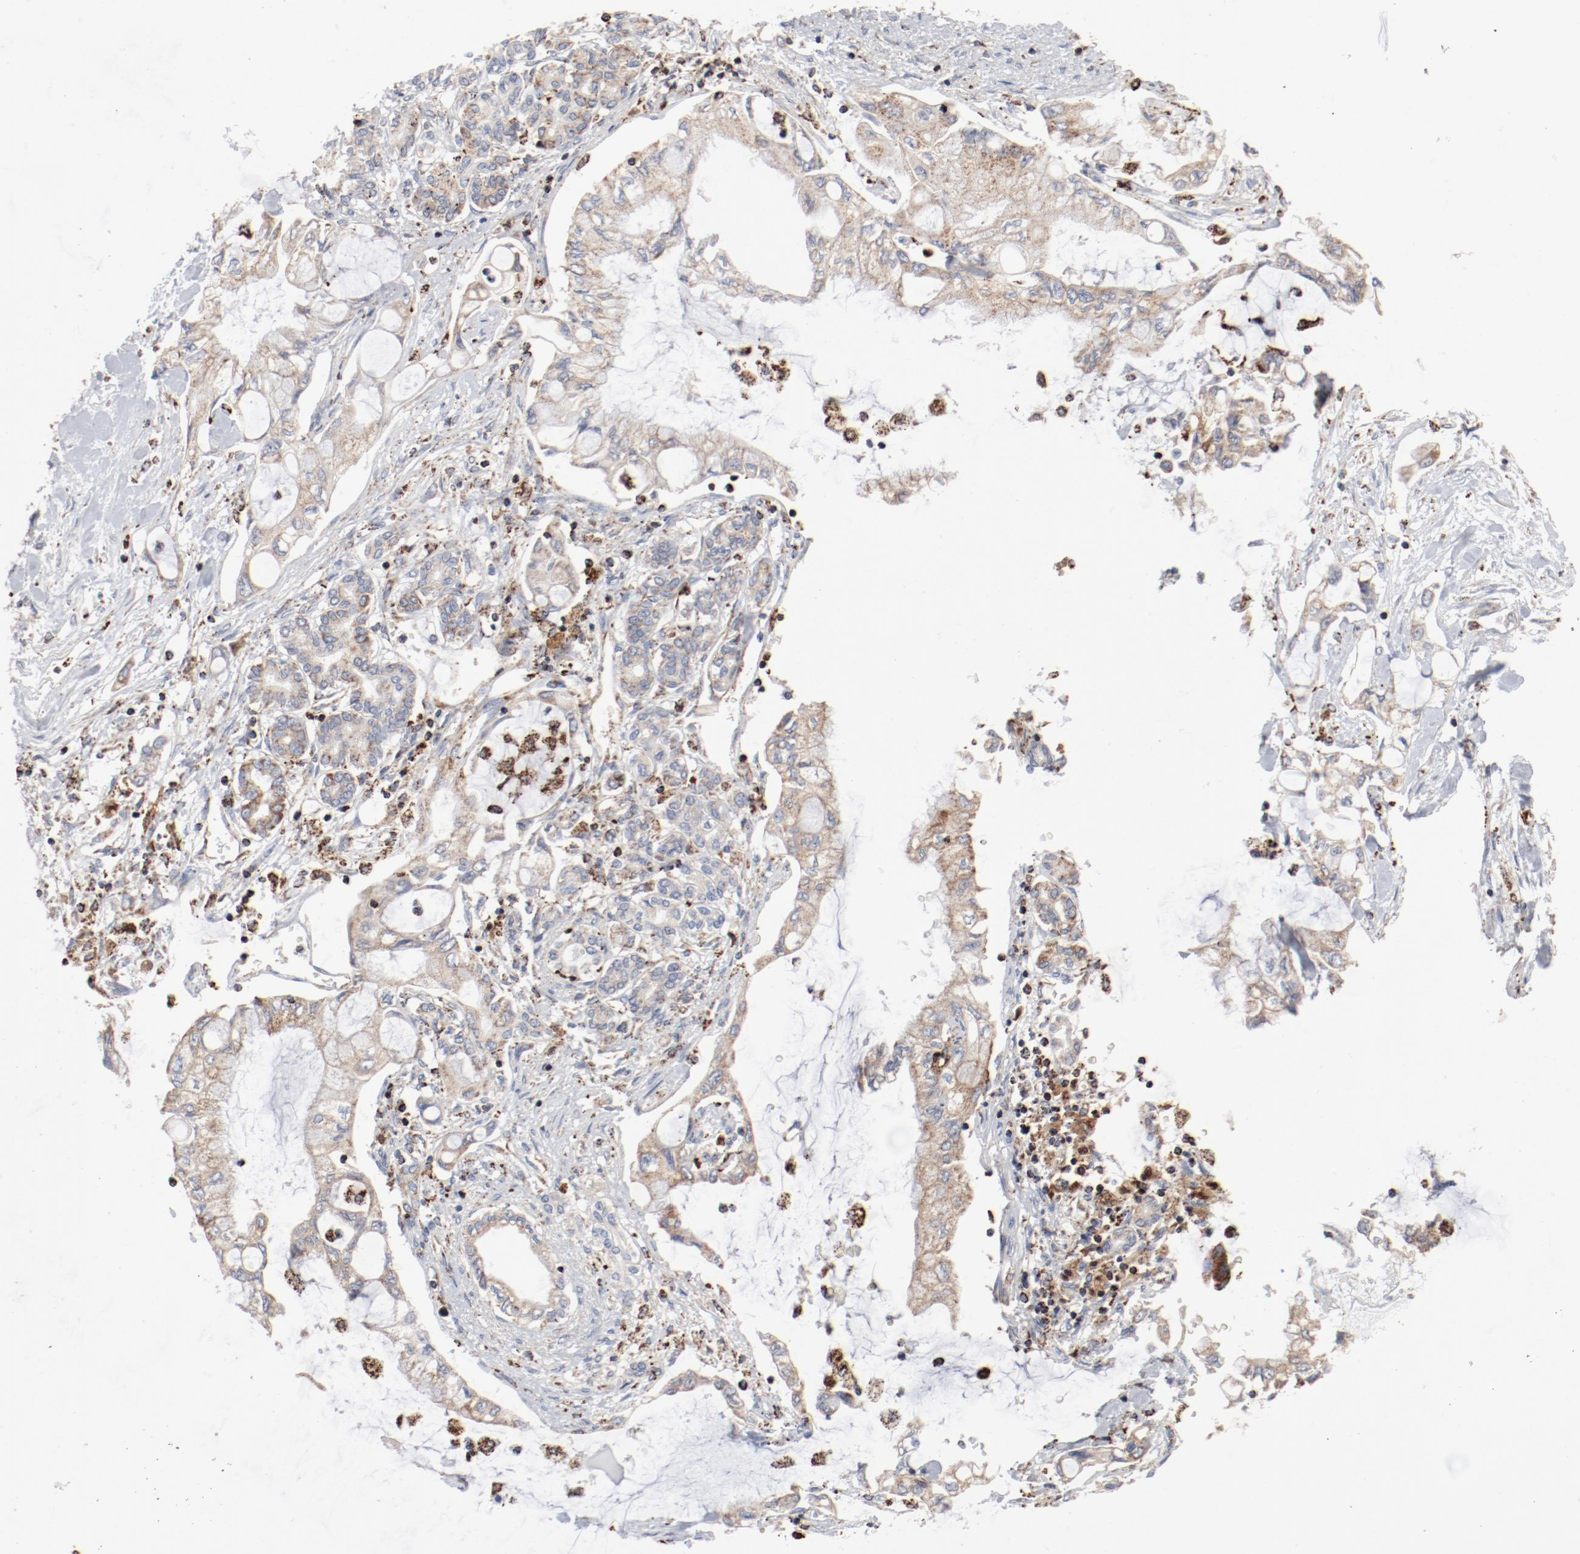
{"staining": {"intensity": "weak", "quantity": ">75%", "location": "cytoplasmic/membranous"}, "tissue": "pancreatic cancer", "cell_type": "Tumor cells", "image_type": "cancer", "snomed": [{"axis": "morphology", "description": "Adenocarcinoma, NOS"}, {"axis": "topography", "description": "Pancreas"}], "caption": "An image of human pancreatic cancer (adenocarcinoma) stained for a protein demonstrates weak cytoplasmic/membranous brown staining in tumor cells.", "gene": "SETD3", "patient": {"sex": "female", "age": 70}}